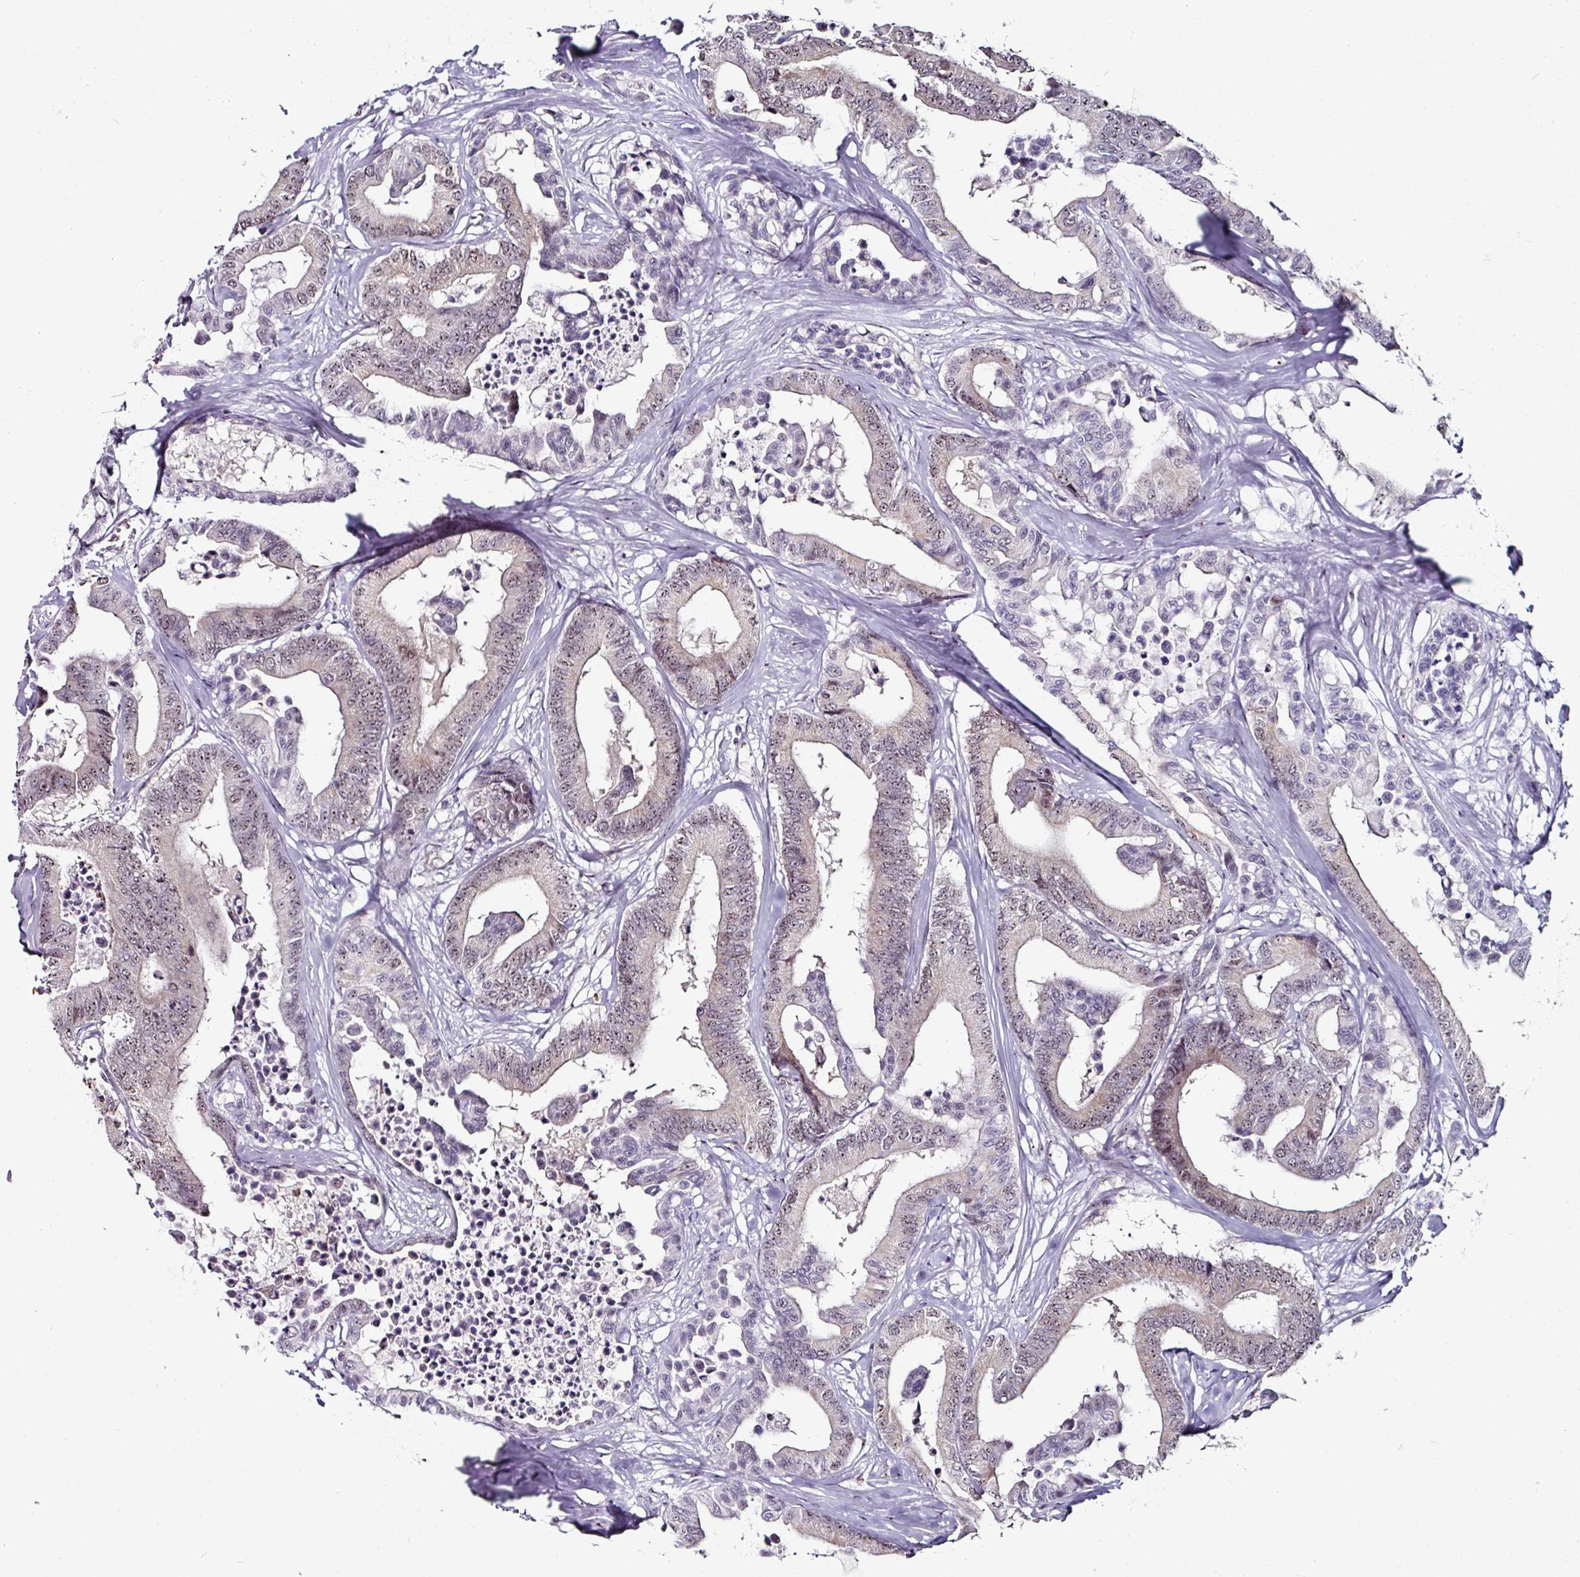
{"staining": {"intensity": "moderate", "quantity": ">75%", "location": "nuclear"}, "tissue": "colorectal cancer", "cell_type": "Tumor cells", "image_type": "cancer", "snomed": [{"axis": "morphology", "description": "Normal tissue, NOS"}, {"axis": "morphology", "description": "Adenocarcinoma, NOS"}, {"axis": "topography", "description": "Colon"}], "caption": "Protein expression analysis of human adenocarcinoma (colorectal) reveals moderate nuclear positivity in about >75% of tumor cells. The protein is stained brown, and the nuclei are stained in blue (DAB IHC with brightfield microscopy, high magnification).", "gene": "NACC2", "patient": {"sex": "male", "age": 82}}